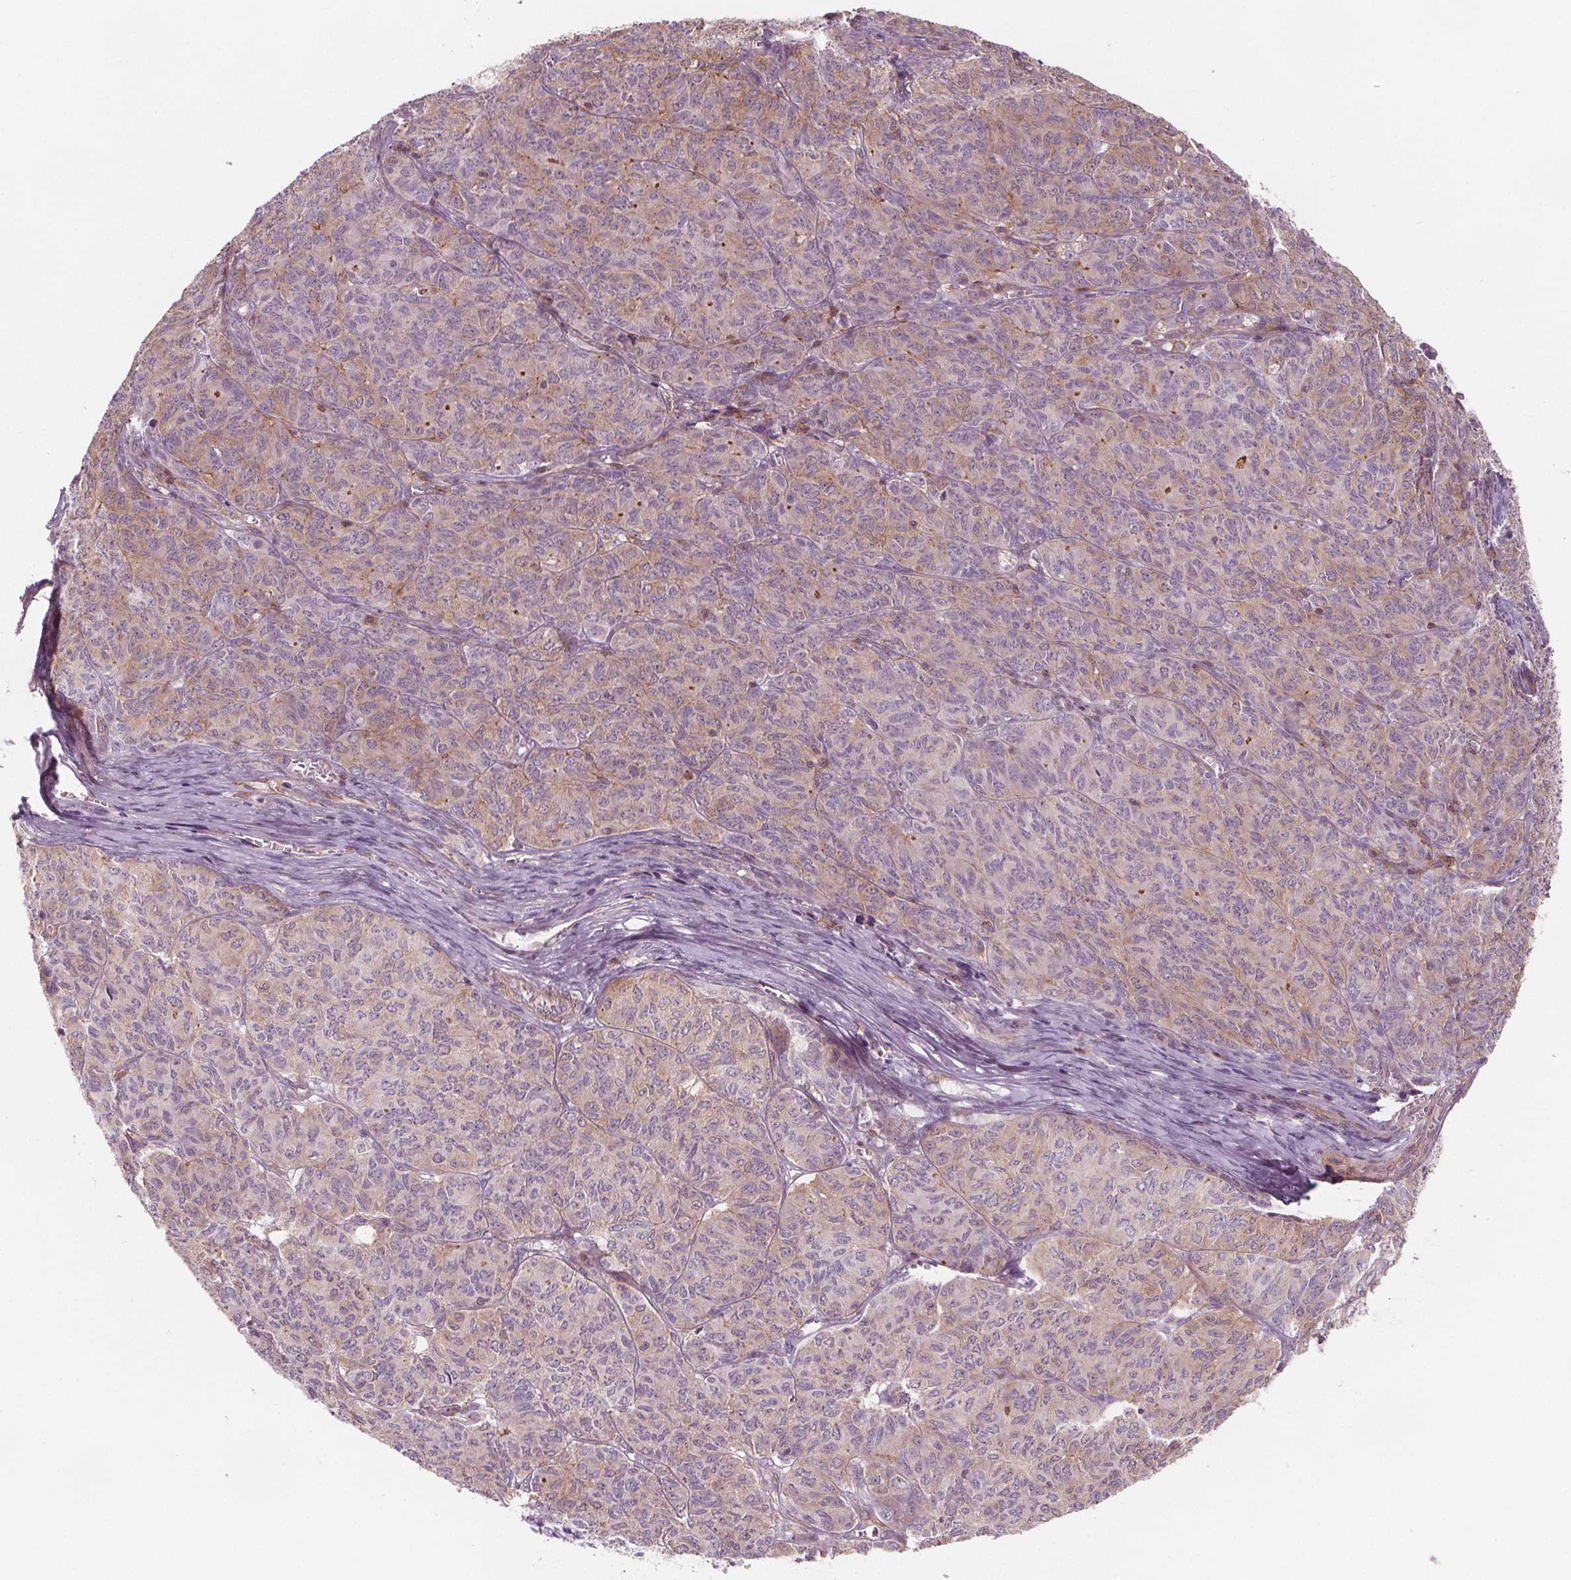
{"staining": {"intensity": "weak", "quantity": "25%-75%", "location": "cytoplasmic/membranous"}, "tissue": "ovarian cancer", "cell_type": "Tumor cells", "image_type": "cancer", "snomed": [{"axis": "morphology", "description": "Carcinoma, endometroid"}, {"axis": "topography", "description": "Ovary"}], "caption": "The immunohistochemical stain shows weak cytoplasmic/membranous positivity in tumor cells of ovarian cancer tissue.", "gene": "ADAM33", "patient": {"sex": "female", "age": 80}}